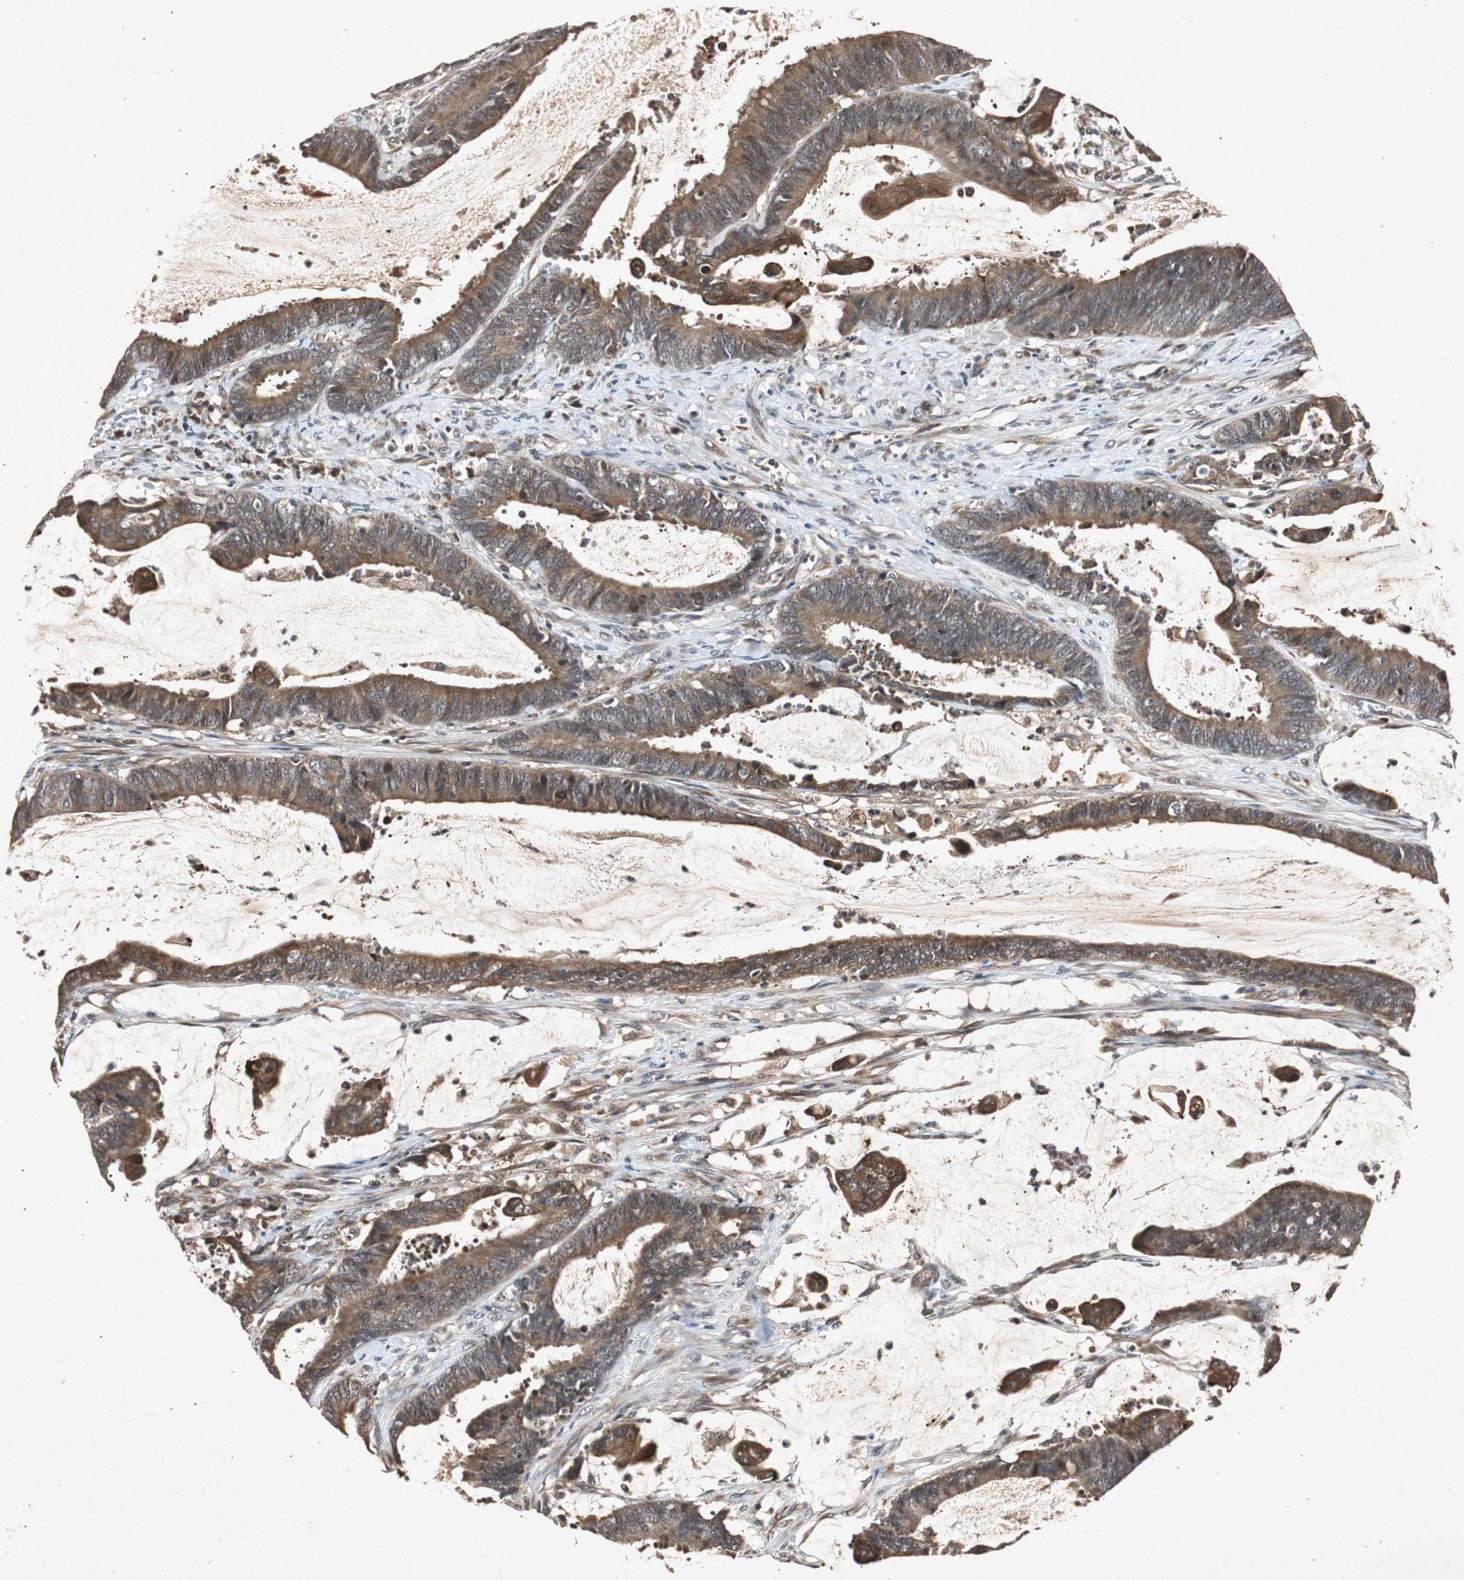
{"staining": {"intensity": "moderate", "quantity": ">75%", "location": "cytoplasmic/membranous"}, "tissue": "colorectal cancer", "cell_type": "Tumor cells", "image_type": "cancer", "snomed": [{"axis": "morphology", "description": "Adenocarcinoma, NOS"}, {"axis": "topography", "description": "Rectum"}], "caption": "Colorectal adenocarcinoma stained for a protein (brown) demonstrates moderate cytoplasmic/membranous positive staining in about >75% of tumor cells.", "gene": "SLIT2", "patient": {"sex": "female", "age": 66}}